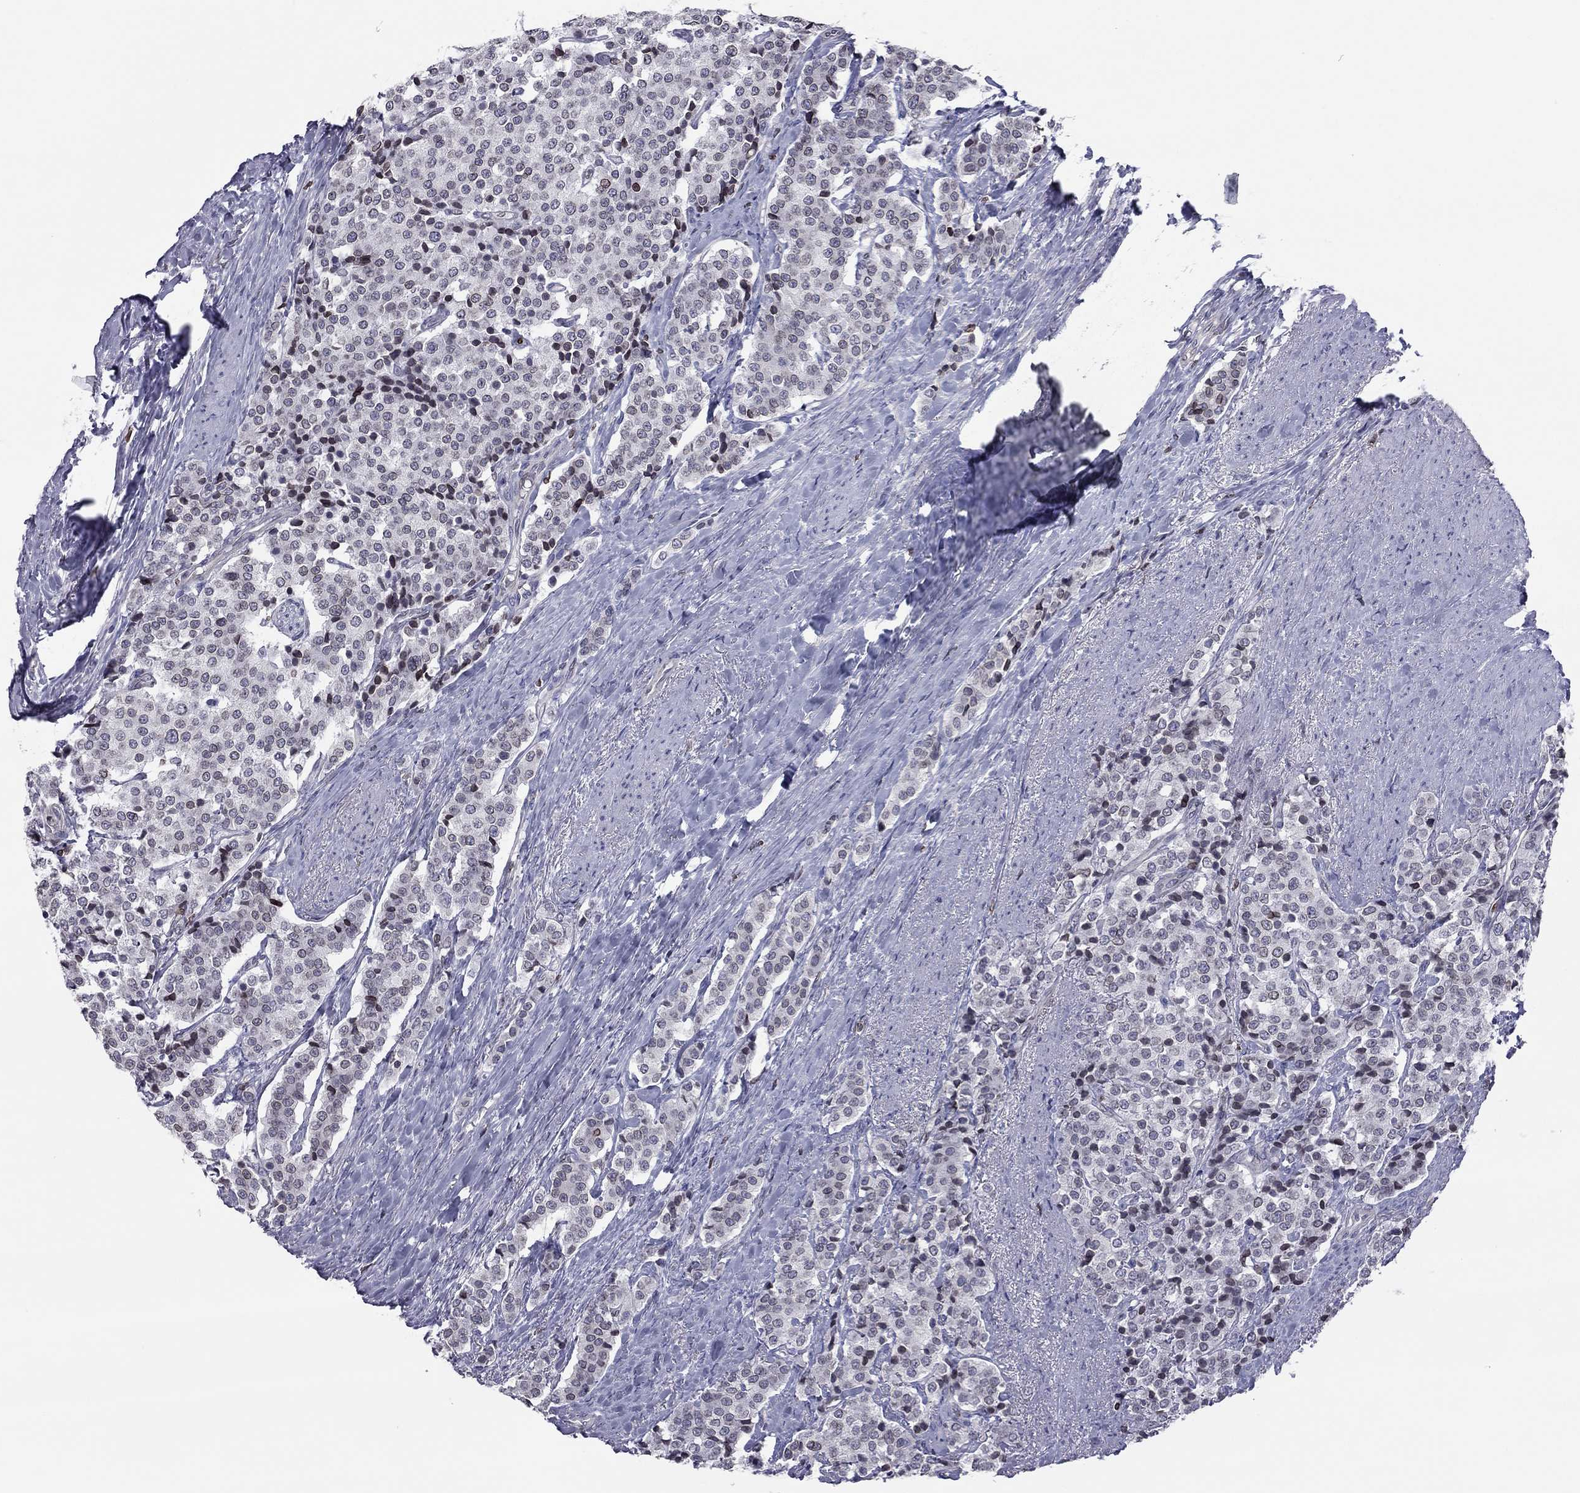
{"staining": {"intensity": "negative", "quantity": "none", "location": "none"}, "tissue": "carcinoid", "cell_type": "Tumor cells", "image_type": "cancer", "snomed": [{"axis": "morphology", "description": "Carcinoid, malignant, NOS"}, {"axis": "topography", "description": "Small intestine"}], "caption": "A high-resolution image shows immunohistochemistry (IHC) staining of carcinoid, which demonstrates no significant positivity in tumor cells.", "gene": "ESPL1", "patient": {"sex": "female", "age": 58}}